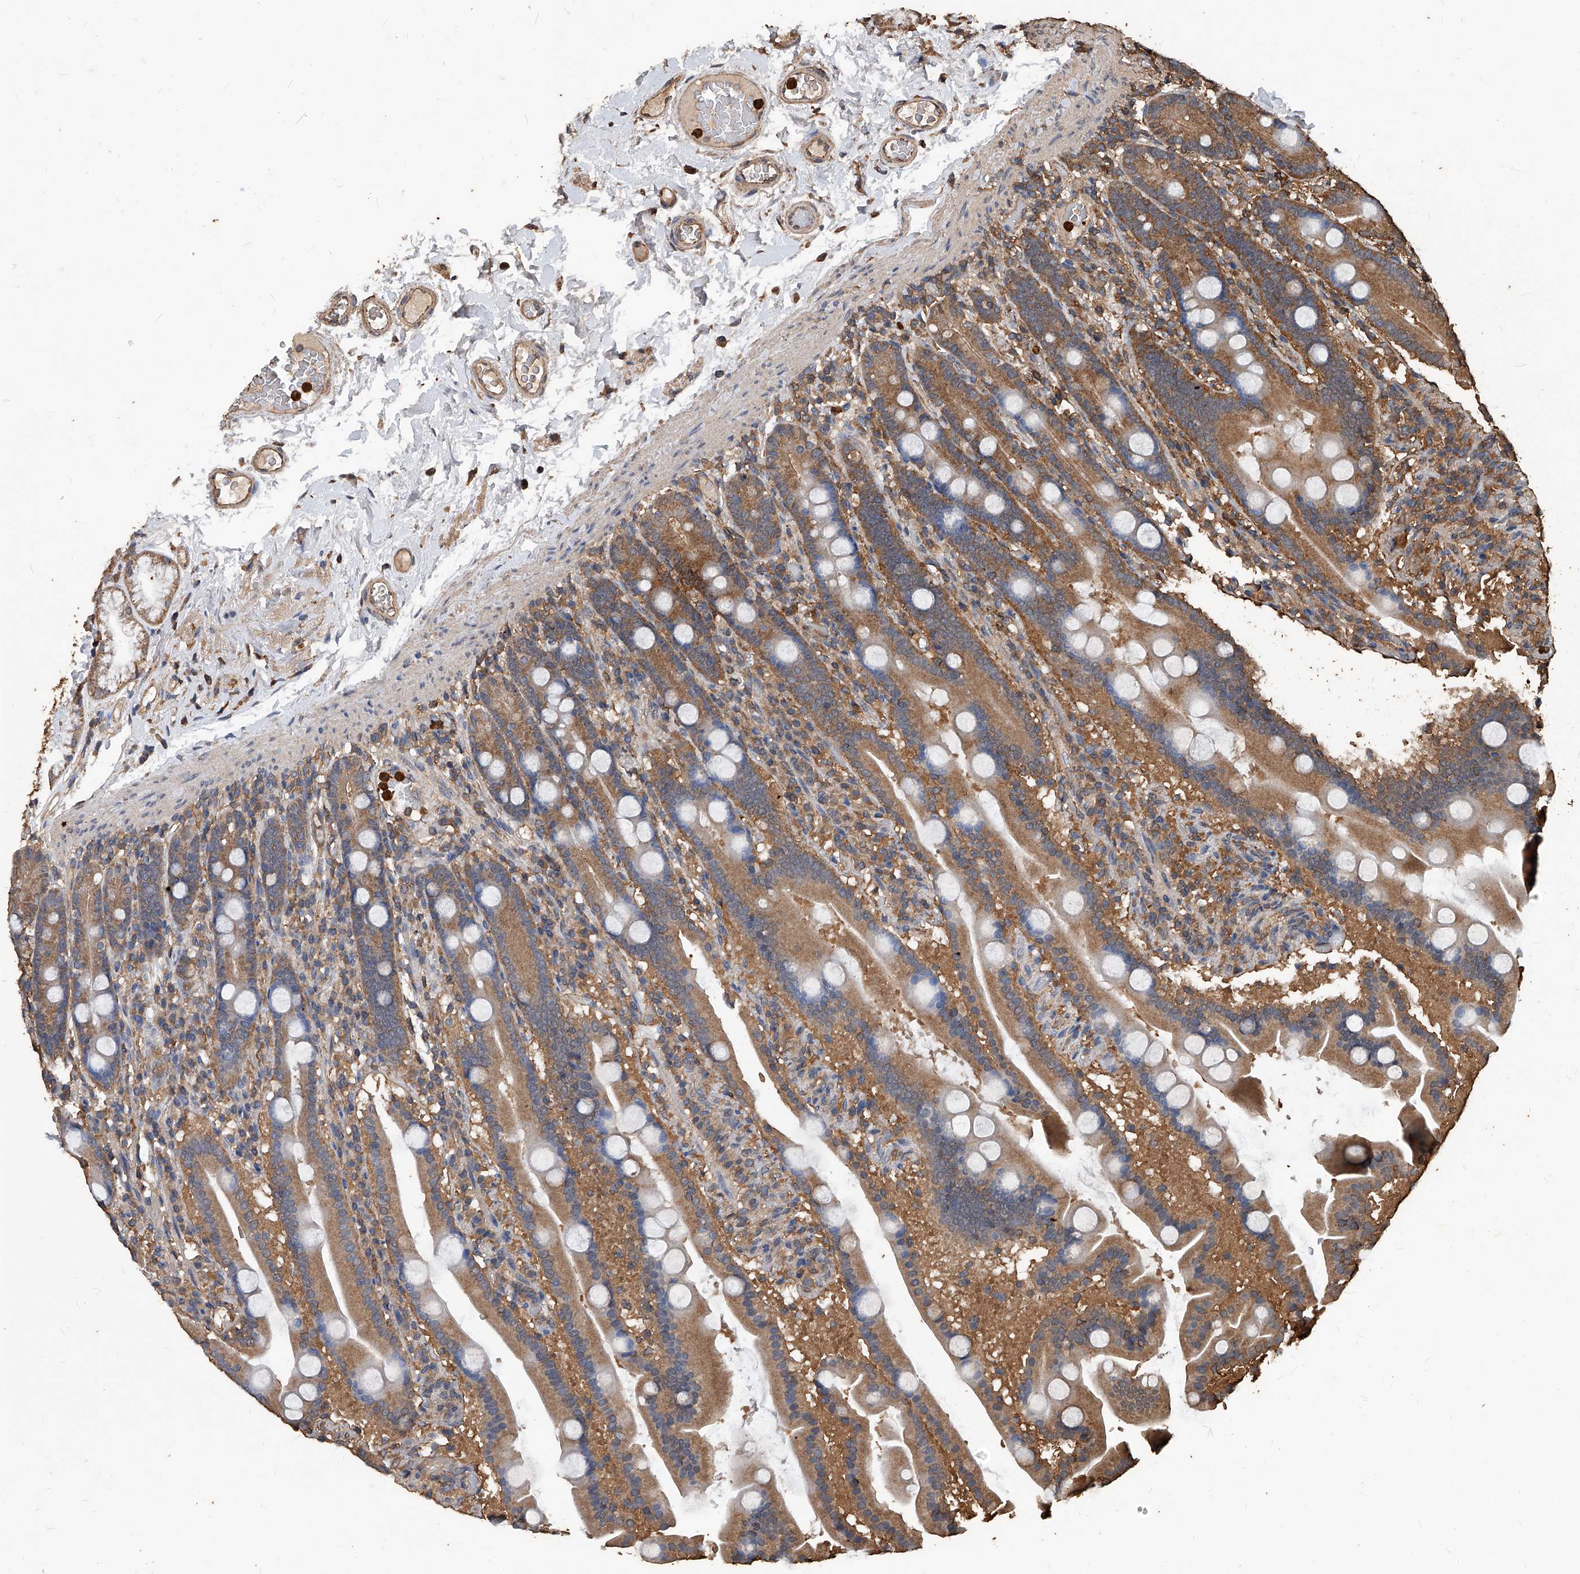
{"staining": {"intensity": "moderate", "quantity": ">75%", "location": "cytoplasmic/membranous"}, "tissue": "duodenum", "cell_type": "Glandular cells", "image_type": "normal", "snomed": [{"axis": "morphology", "description": "Normal tissue, NOS"}, {"axis": "topography", "description": "Duodenum"}], "caption": "Immunohistochemical staining of normal human duodenum reveals medium levels of moderate cytoplasmic/membranous staining in about >75% of glandular cells.", "gene": "UCP2", "patient": {"sex": "male", "age": 55}}